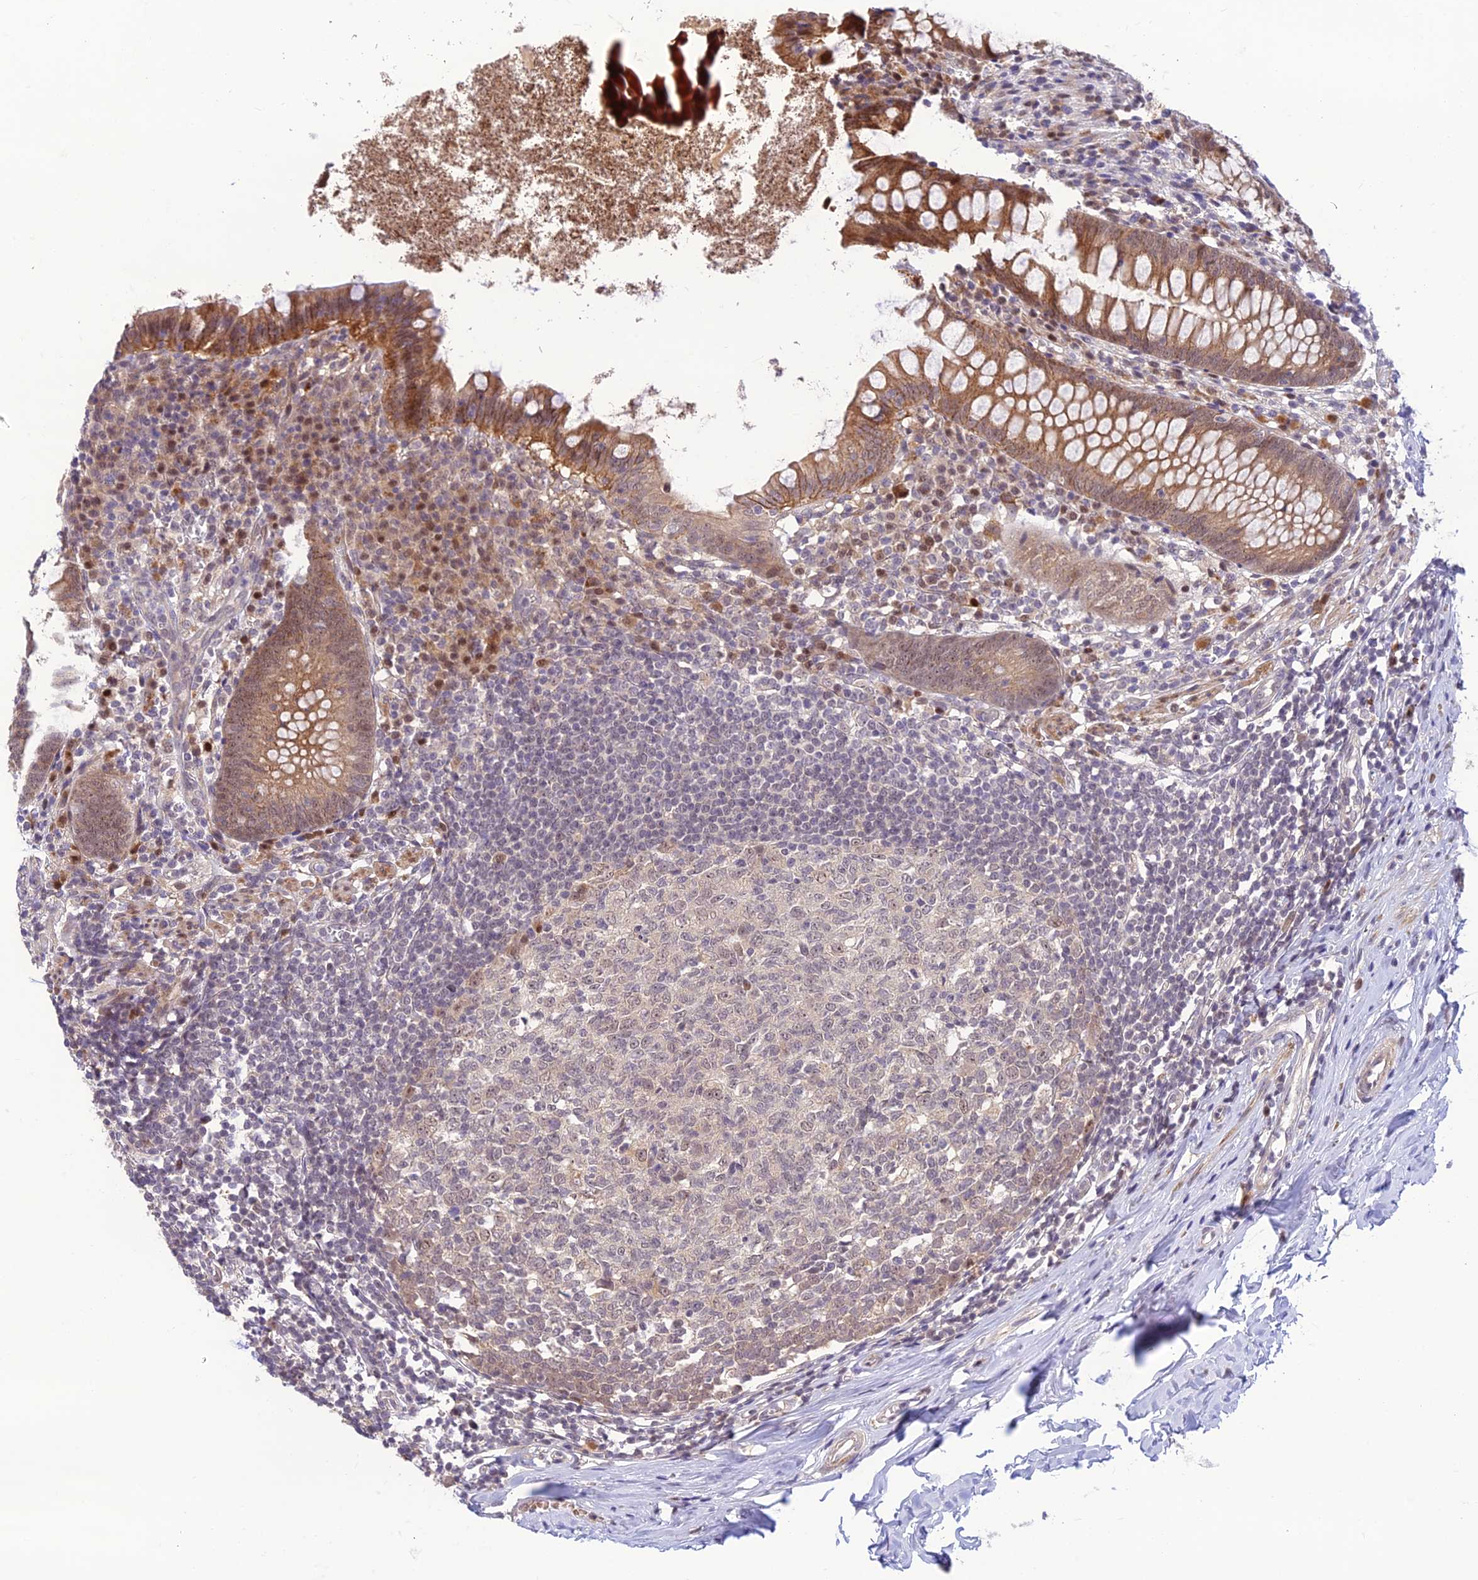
{"staining": {"intensity": "moderate", "quantity": ">75%", "location": "cytoplasmic/membranous,nuclear"}, "tissue": "appendix", "cell_type": "Glandular cells", "image_type": "normal", "snomed": [{"axis": "morphology", "description": "Normal tissue, NOS"}, {"axis": "topography", "description": "Appendix"}], "caption": "Appendix was stained to show a protein in brown. There is medium levels of moderate cytoplasmic/membranous,nuclear positivity in approximately >75% of glandular cells. The staining was performed using DAB (3,3'-diaminobenzidine), with brown indicating positive protein expression. Nuclei are stained blue with hematoxylin.", "gene": "ASPDH", "patient": {"sex": "female", "age": 51}}